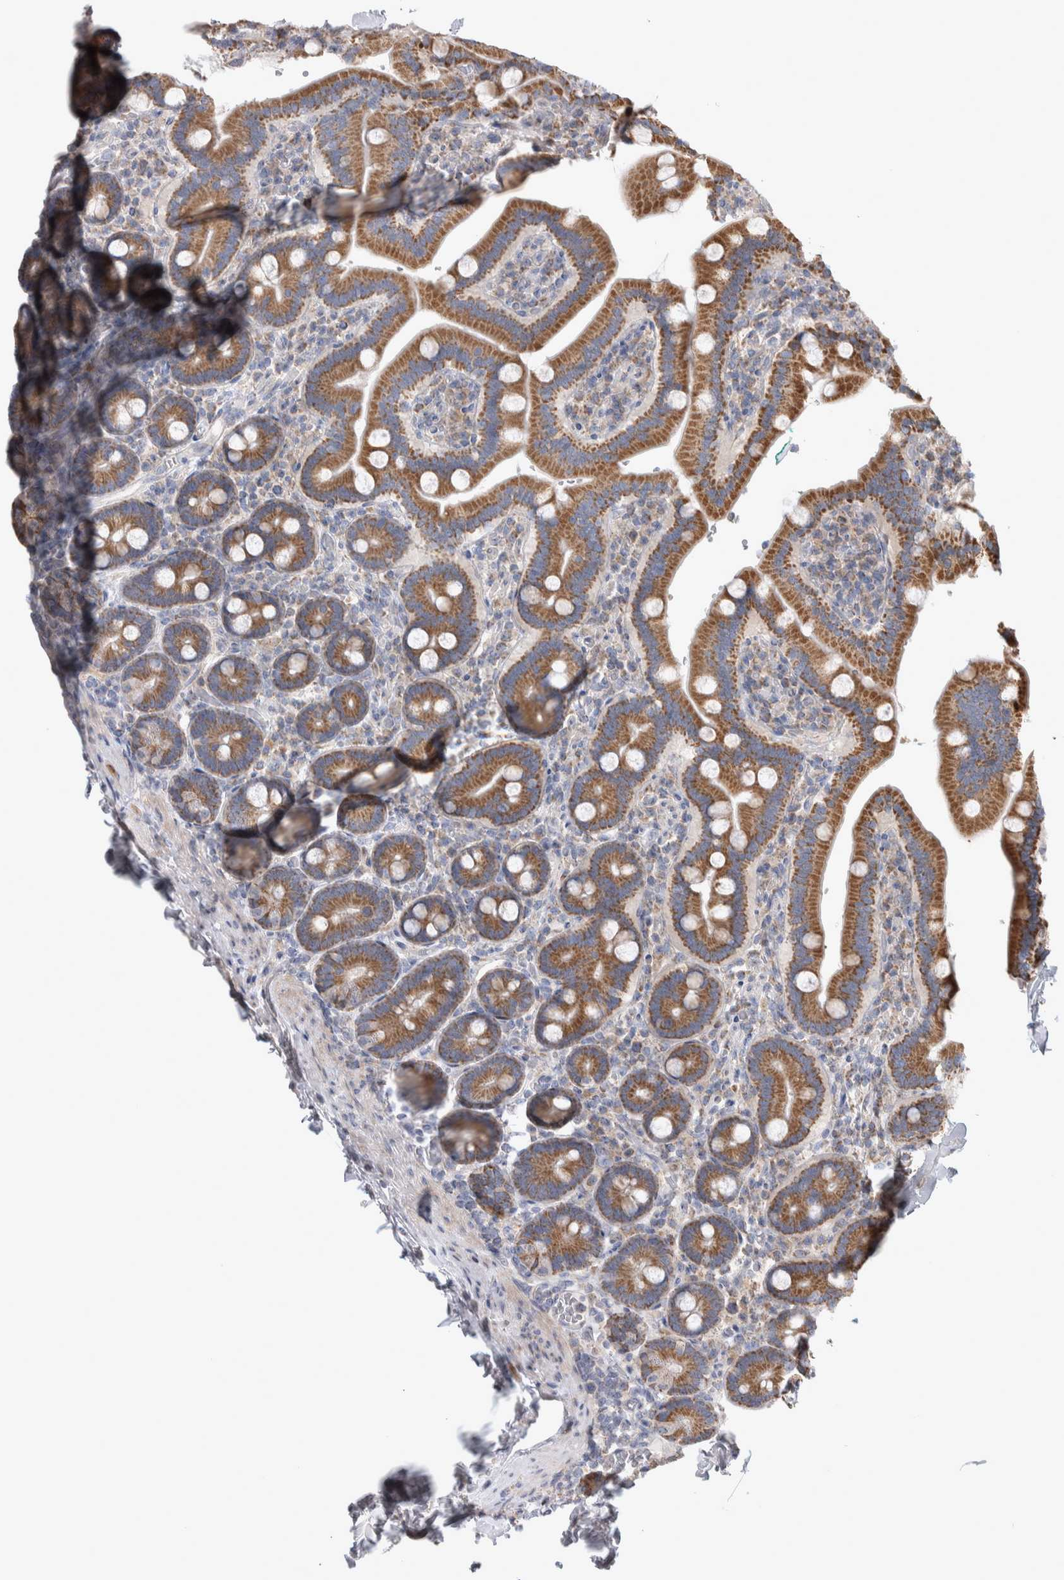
{"staining": {"intensity": "moderate", "quantity": ">75%", "location": "cytoplasmic/membranous"}, "tissue": "duodenum", "cell_type": "Glandular cells", "image_type": "normal", "snomed": [{"axis": "morphology", "description": "Normal tissue, NOS"}, {"axis": "topography", "description": "Duodenum"}], "caption": "Protein analysis of normal duodenum shows moderate cytoplasmic/membranous staining in about >75% of glandular cells. (brown staining indicates protein expression, while blue staining denotes nuclei).", "gene": "SCO1", "patient": {"sex": "female", "age": 62}}